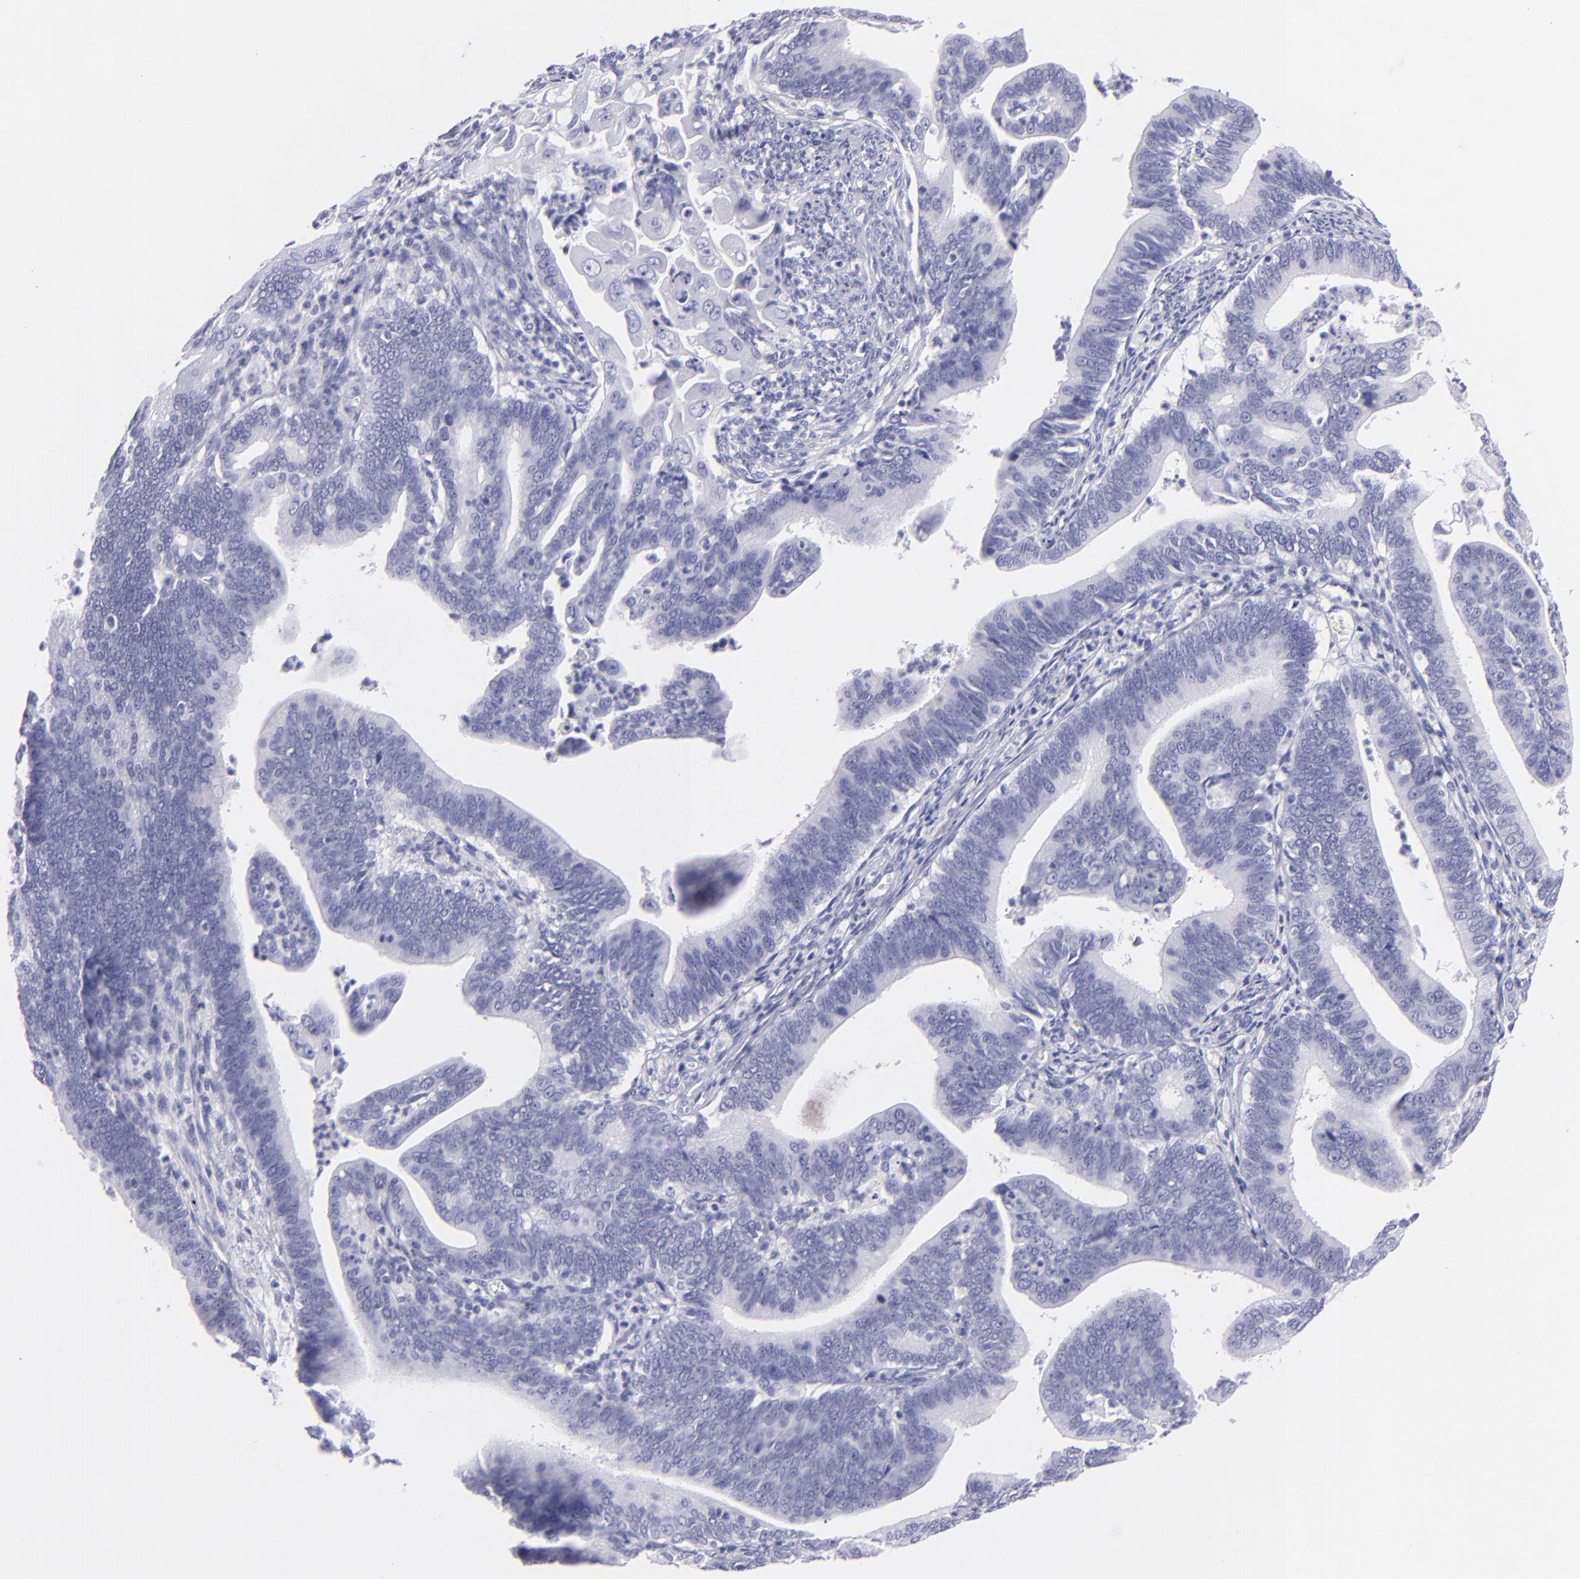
{"staining": {"intensity": "negative", "quantity": "none", "location": "none"}, "tissue": "cervical cancer", "cell_type": "Tumor cells", "image_type": "cancer", "snomed": [{"axis": "morphology", "description": "Adenocarcinoma, NOS"}, {"axis": "topography", "description": "Cervix"}], "caption": "High magnification brightfield microscopy of cervical cancer stained with DAB (brown) and counterstained with hematoxylin (blue): tumor cells show no significant positivity. Nuclei are stained in blue.", "gene": "PRPH", "patient": {"sex": "female", "age": 47}}